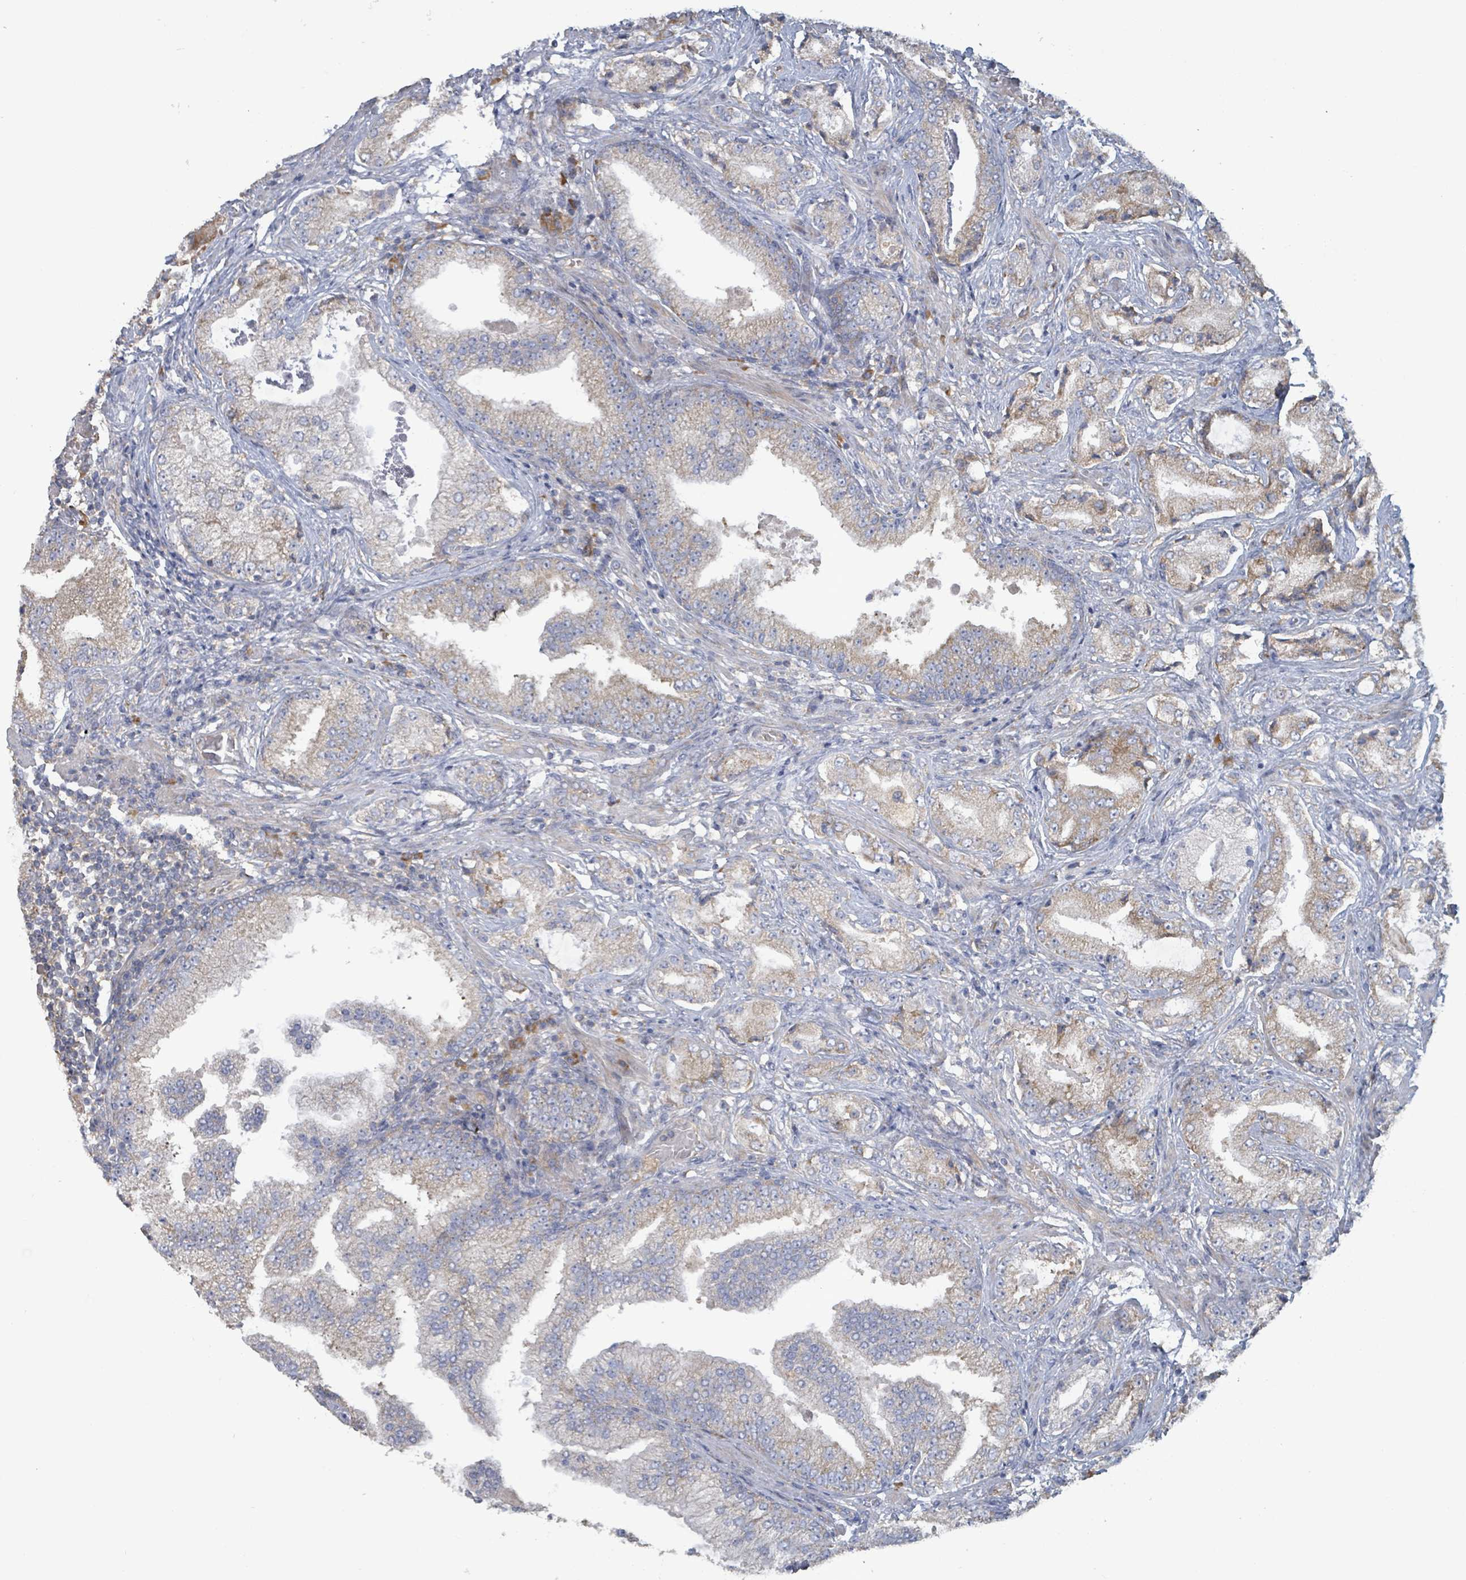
{"staining": {"intensity": "weak", "quantity": ">75%", "location": "cytoplasmic/membranous"}, "tissue": "prostate cancer", "cell_type": "Tumor cells", "image_type": "cancer", "snomed": [{"axis": "morphology", "description": "Adenocarcinoma, High grade"}, {"axis": "topography", "description": "Prostate"}], "caption": "Immunohistochemical staining of prostate adenocarcinoma (high-grade) shows weak cytoplasmic/membranous protein expression in about >75% of tumor cells. (Brightfield microscopy of DAB IHC at high magnification).", "gene": "RPL32", "patient": {"sex": "male", "age": 68}}